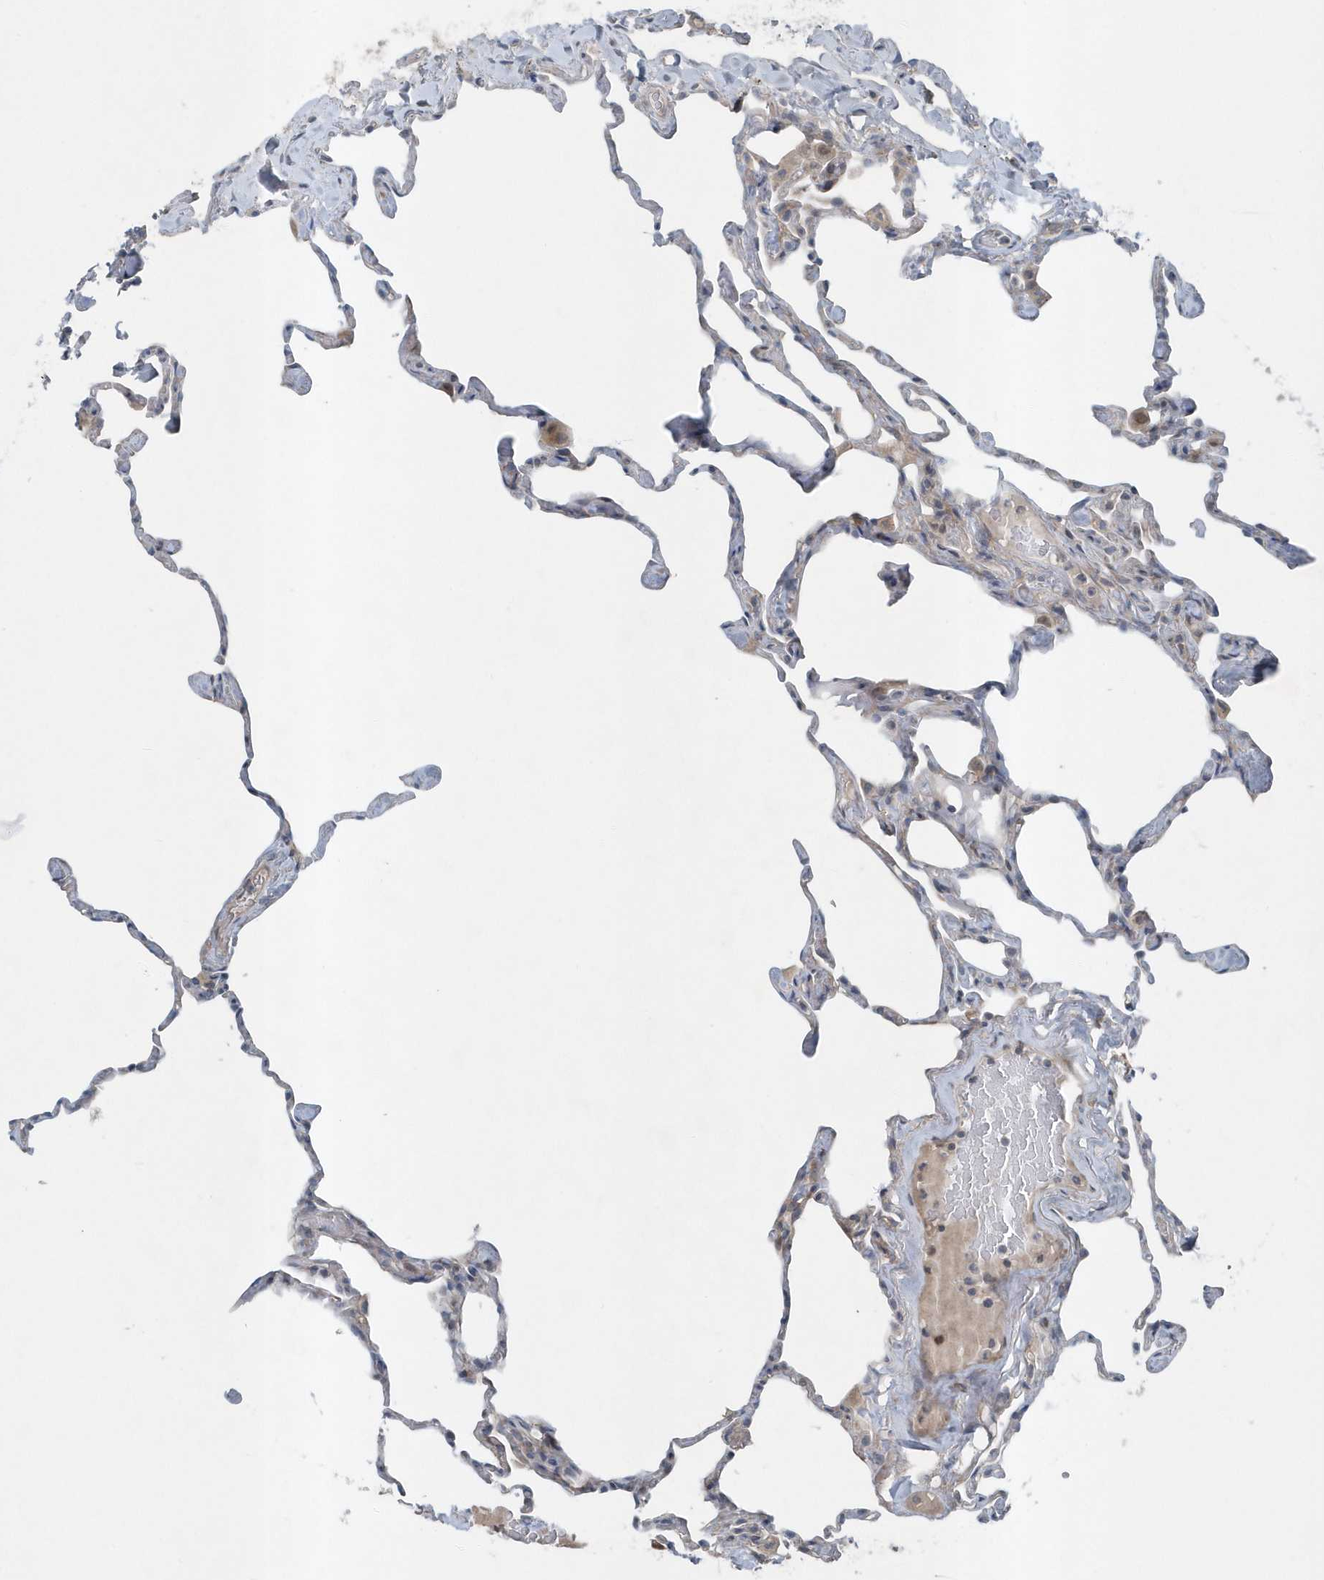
{"staining": {"intensity": "negative", "quantity": "none", "location": "none"}, "tissue": "lung", "cell_type": "Alveolar cells", "image_type": "normal", "snomed": [{"axis": "morphology", "description": "Normal tissue, NOS"}, {"axis": "topography", "description": "Lung"}], "caption": "Immunohistochemical staining of normal lung shows no significant positivity in alveolar cells.", "gene": "MCC", "patient": {"sex": "male", "age": 65}}